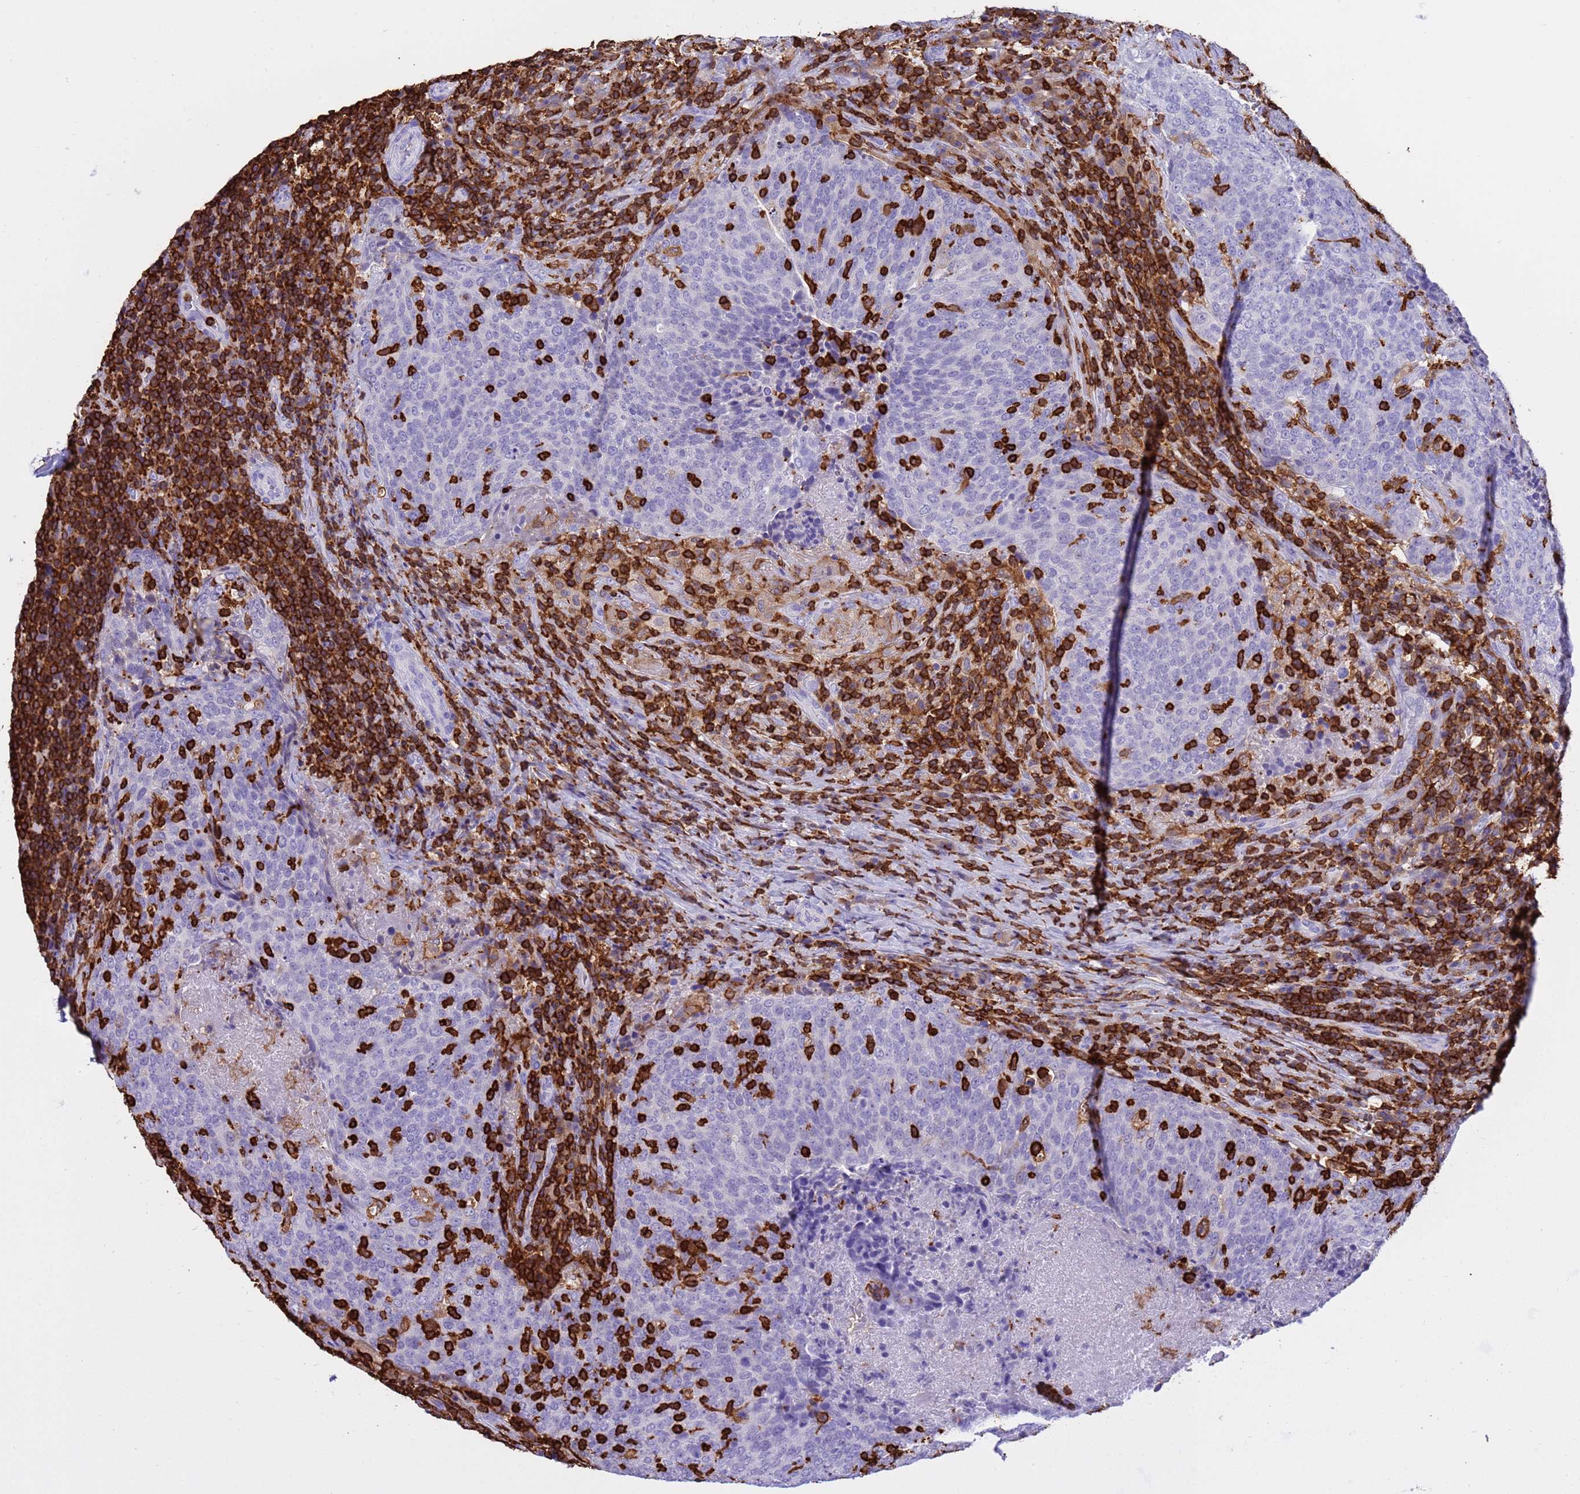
{"staining": {"intensity": "negative", "quantity": "none", "location": "none"}, "tissue": "head and neck cancer", "cell_type": "Tumor cells", "image_type": "cancer", "snomed": [{"axis": "morphology", "description": "Squamous cell carcinoma, NOS"}, {"axis": "morphology", "description": "Squamous cell carcinoma, metastatic, NOS"}, {"axis": "topography", "description": "Lymph node"}, {"axis": "topography", "description": "Head-Neck"}], "caption": "Immunohistochemical staining of human head and neck cancer (squamous cell carcinoma) exhibits no significant staining in tumor cells.", "gene": "IRF5", "patient": {"sex": "male", "age": 62}}